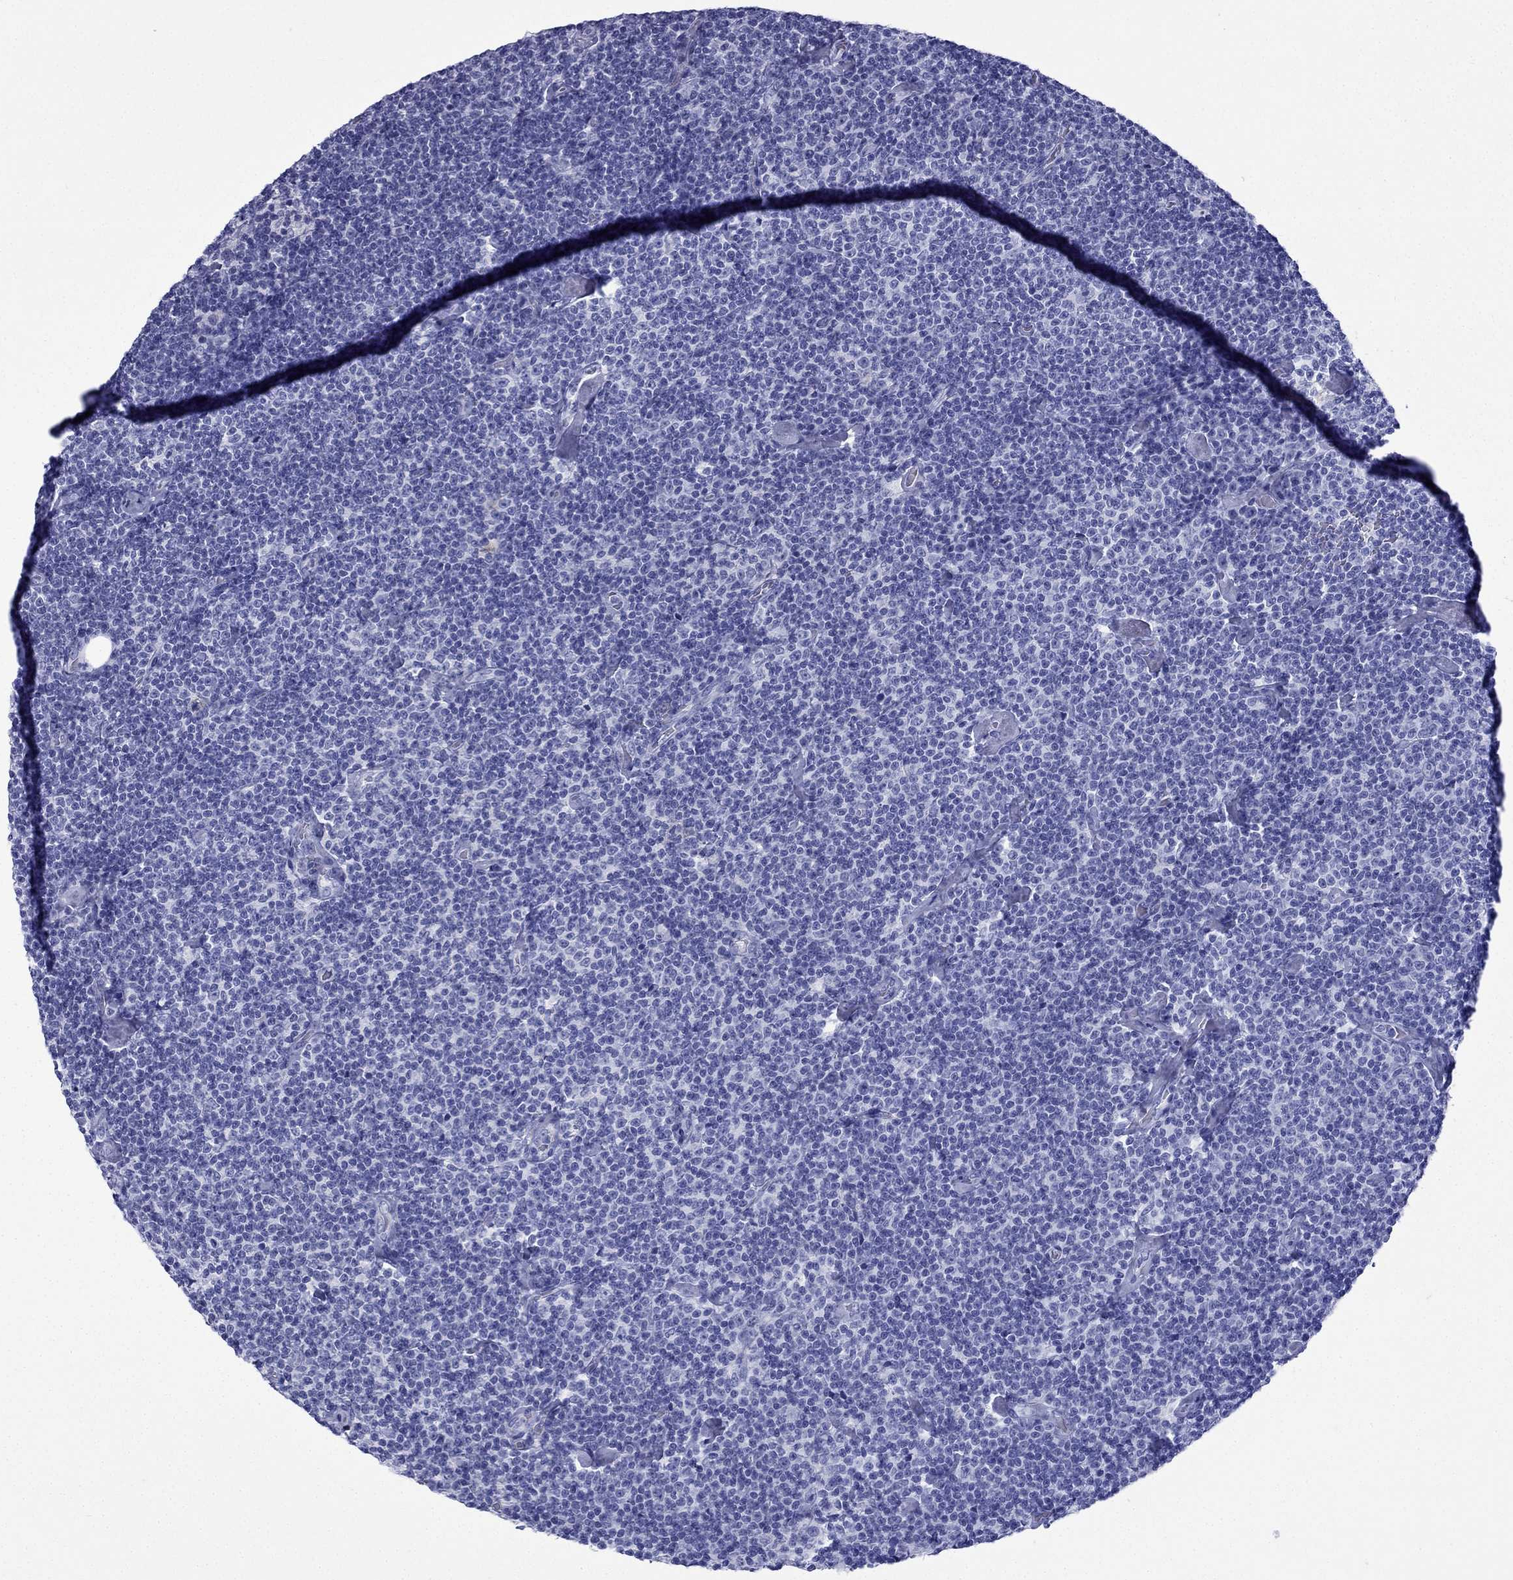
{"staining": {"intensity": "negative", "quantity": "none", "location": "none"}, "tissue": "lymphoma", "cell_type": "Tumor cells", "image_type": "cancer", "snomed": [{"axis": "morphology", "description": "Malignant lymphoma, non-Hodgkin's type, Low grade"}, {"axis": "topography", "description": "Lymph node"}], "caption": "High power microscopy photomicrograph of an IHC micrograph of low-grade malignant lymphoma, non-Hodgkin's type, revealing no significant positivity in tumor cells.", "gene": "GJA8", "patient": {"sex": "male", "age": 81}}